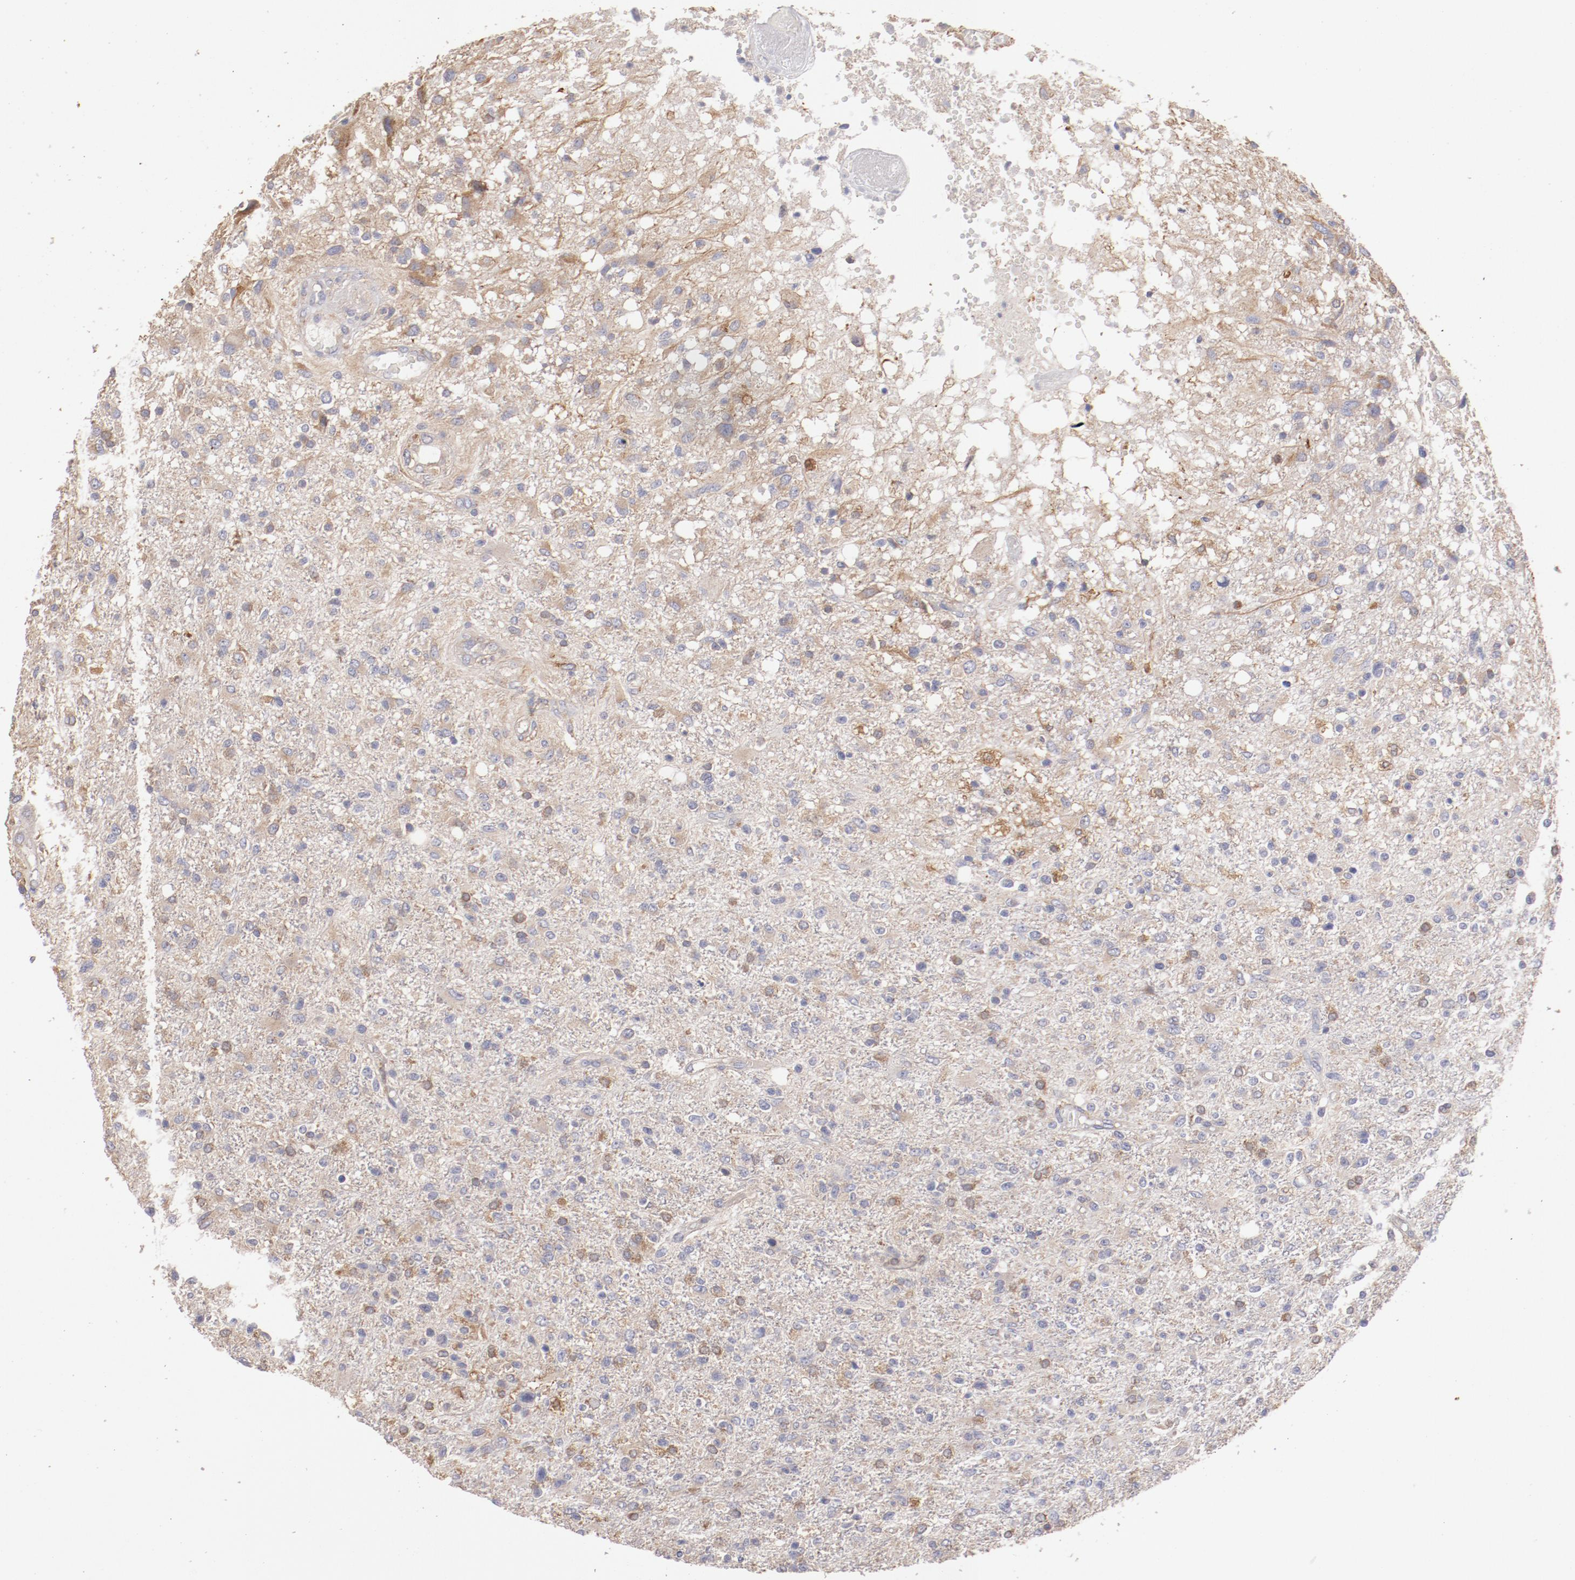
{"staining": {"intensity": "weak", "quantity": "25%-75%", "location": "cytoplasmic/membranous"}, "tissue": "glioma", "cell_type": "Tumor cells", "image_type": "cancer", "snomed": [{"axis": "morphology", "description": "Glioma, malignant, High grade"}, {"axis": "topography", "description": "Cerebral cortex"}], "caption": "Protein analysis of glioma tissue exhibits weak cytoplasmic/membranous expression in about 25%-75% of tumor cells. (Brightfield microscopy of DAB IHC at high magnification).", "gene": "ENTPD5", "patient": {"sex": "male", "age": 76}}